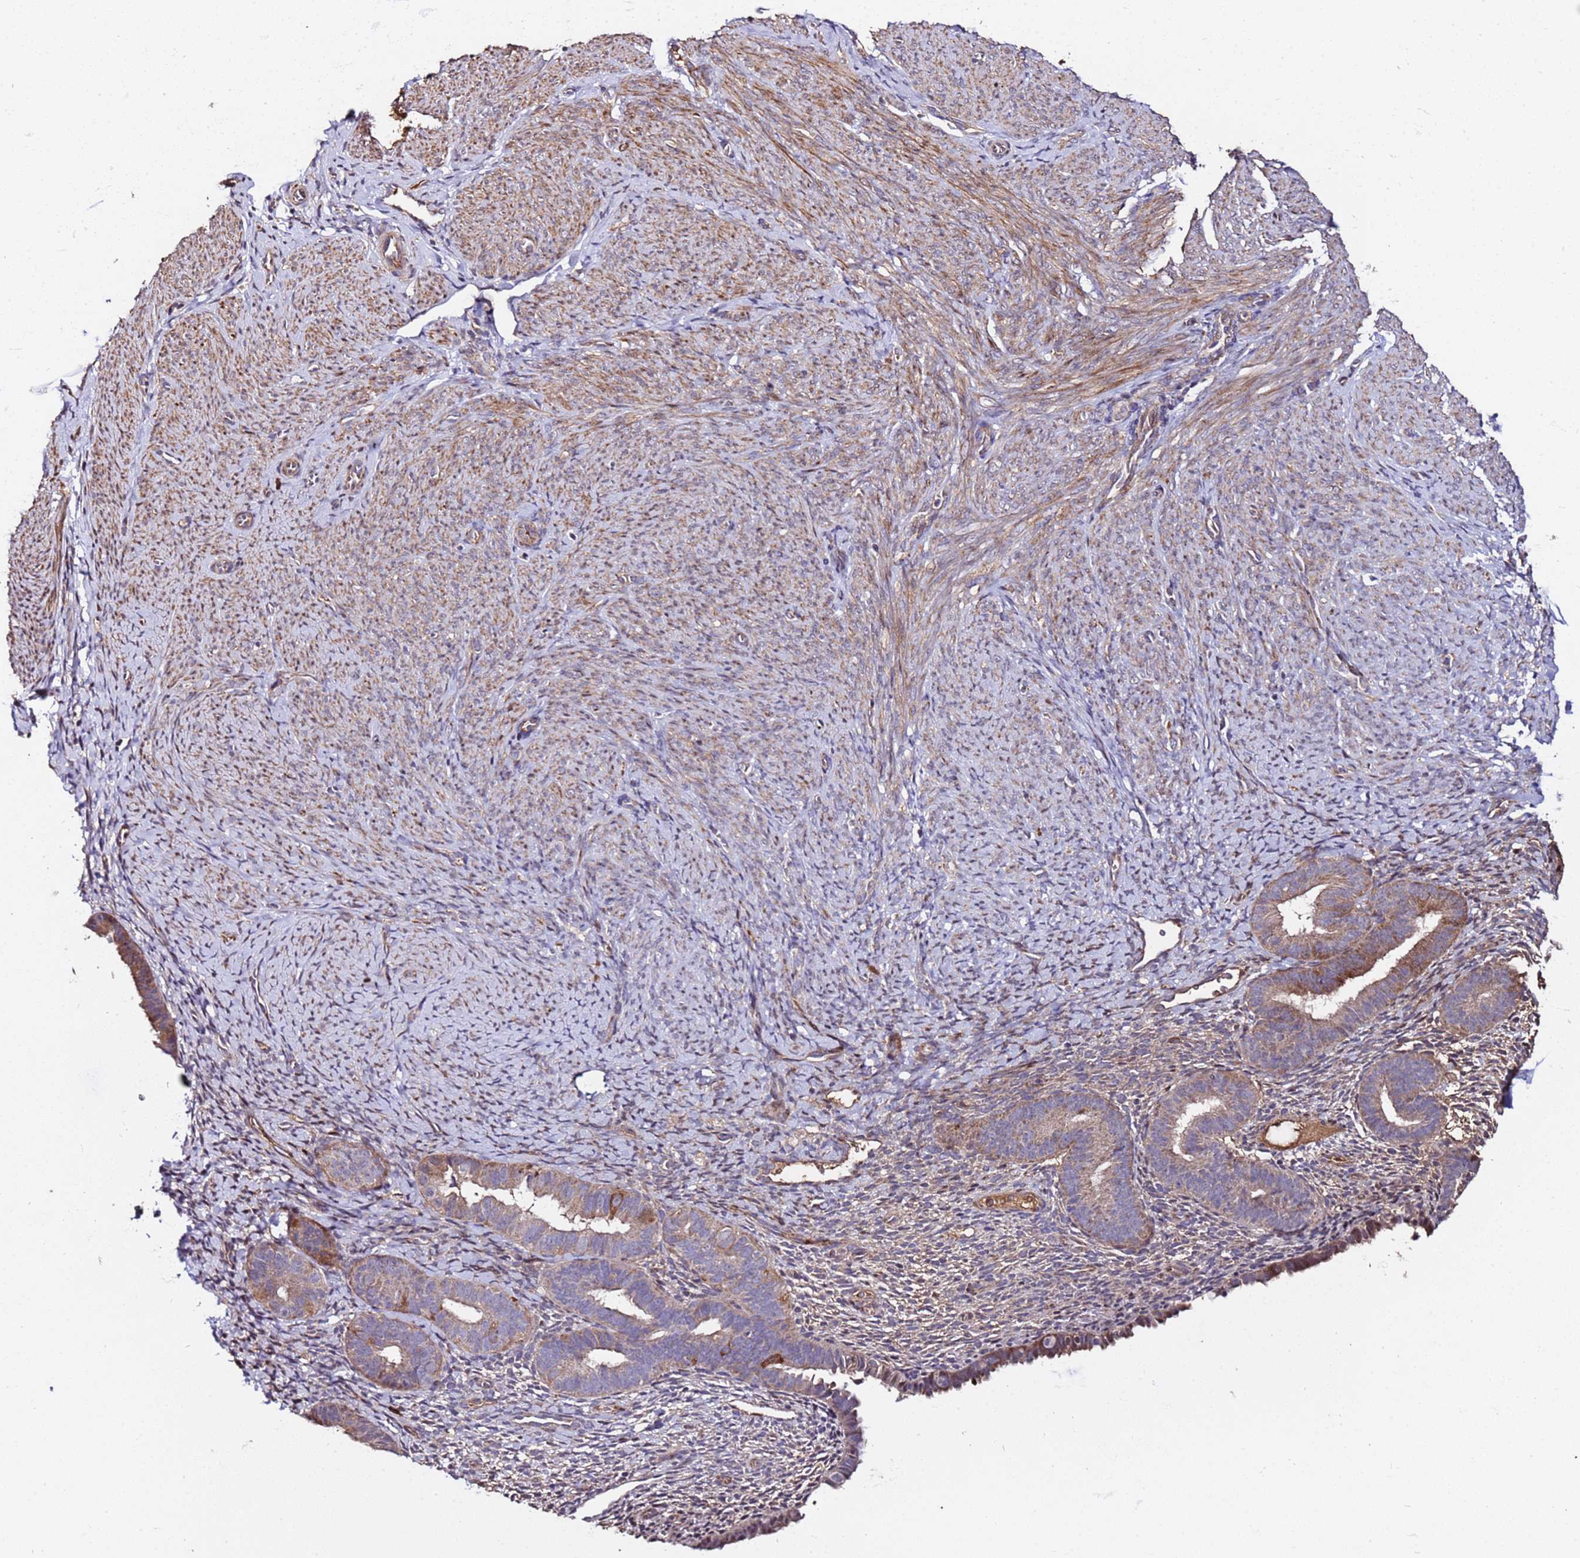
{"staining": {"intensity": "moderate", "quantity": "<25%", "location": "nuclear"}, "tissue": "endometrium", "cell_type": "Cells in endometrial stroma", "image_type": "normal", "snomed": [{"axis": "morphology", "description": "Normal tissue, NOS"}, {"axis": "topography", "description": "Endometrium"}], "caption": "An IHC image of normal tissue is shown. Protein staining in brown highlights moderate nuclear positivity in endometrium within cells in endometrial stroma.", "gene": "WNK4", "patient": {"sex": "female", "age": 65}}